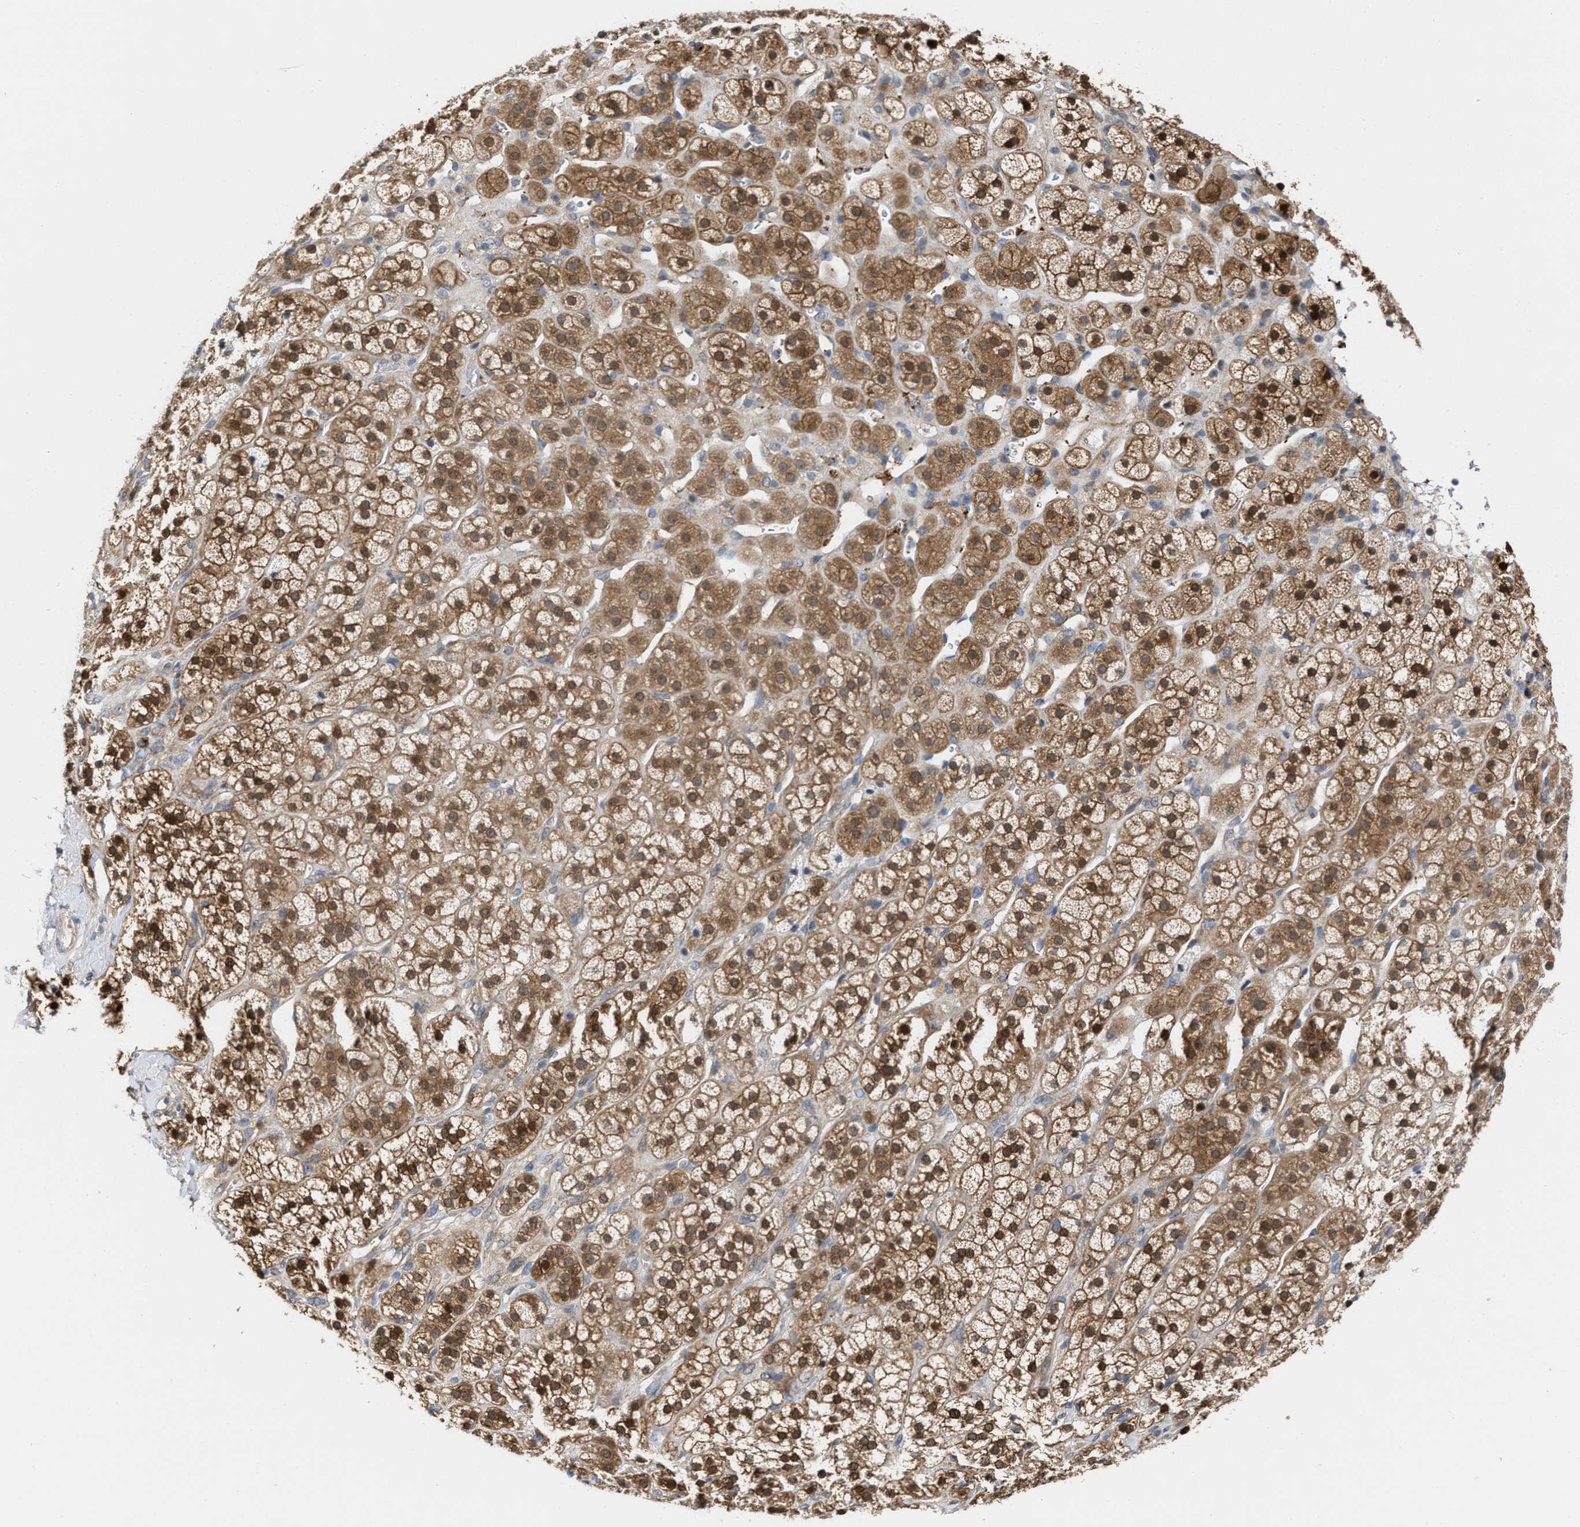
{"staining": {"intensity": "strong", "quantity": ">75%", "location": "cytoplasmic/membranous,nuclear"}, "tissue": "adrenal gland", "cell_type": "Glandular cells", "image_type": "normal", "snomed": [{"axis": "morphology", "description": "Normal tissue, NOS"}, {"axis": "topography", "description": "Adrenal gland"}], "caption": "Protein expression analysis of unremarkable adrenal gland shows strong cytoplasmic/membranous,nuclear positivity in about >75% of glandular cells.", "gene": "BBLN", "patient": {"sex": "male", "age": 56}}